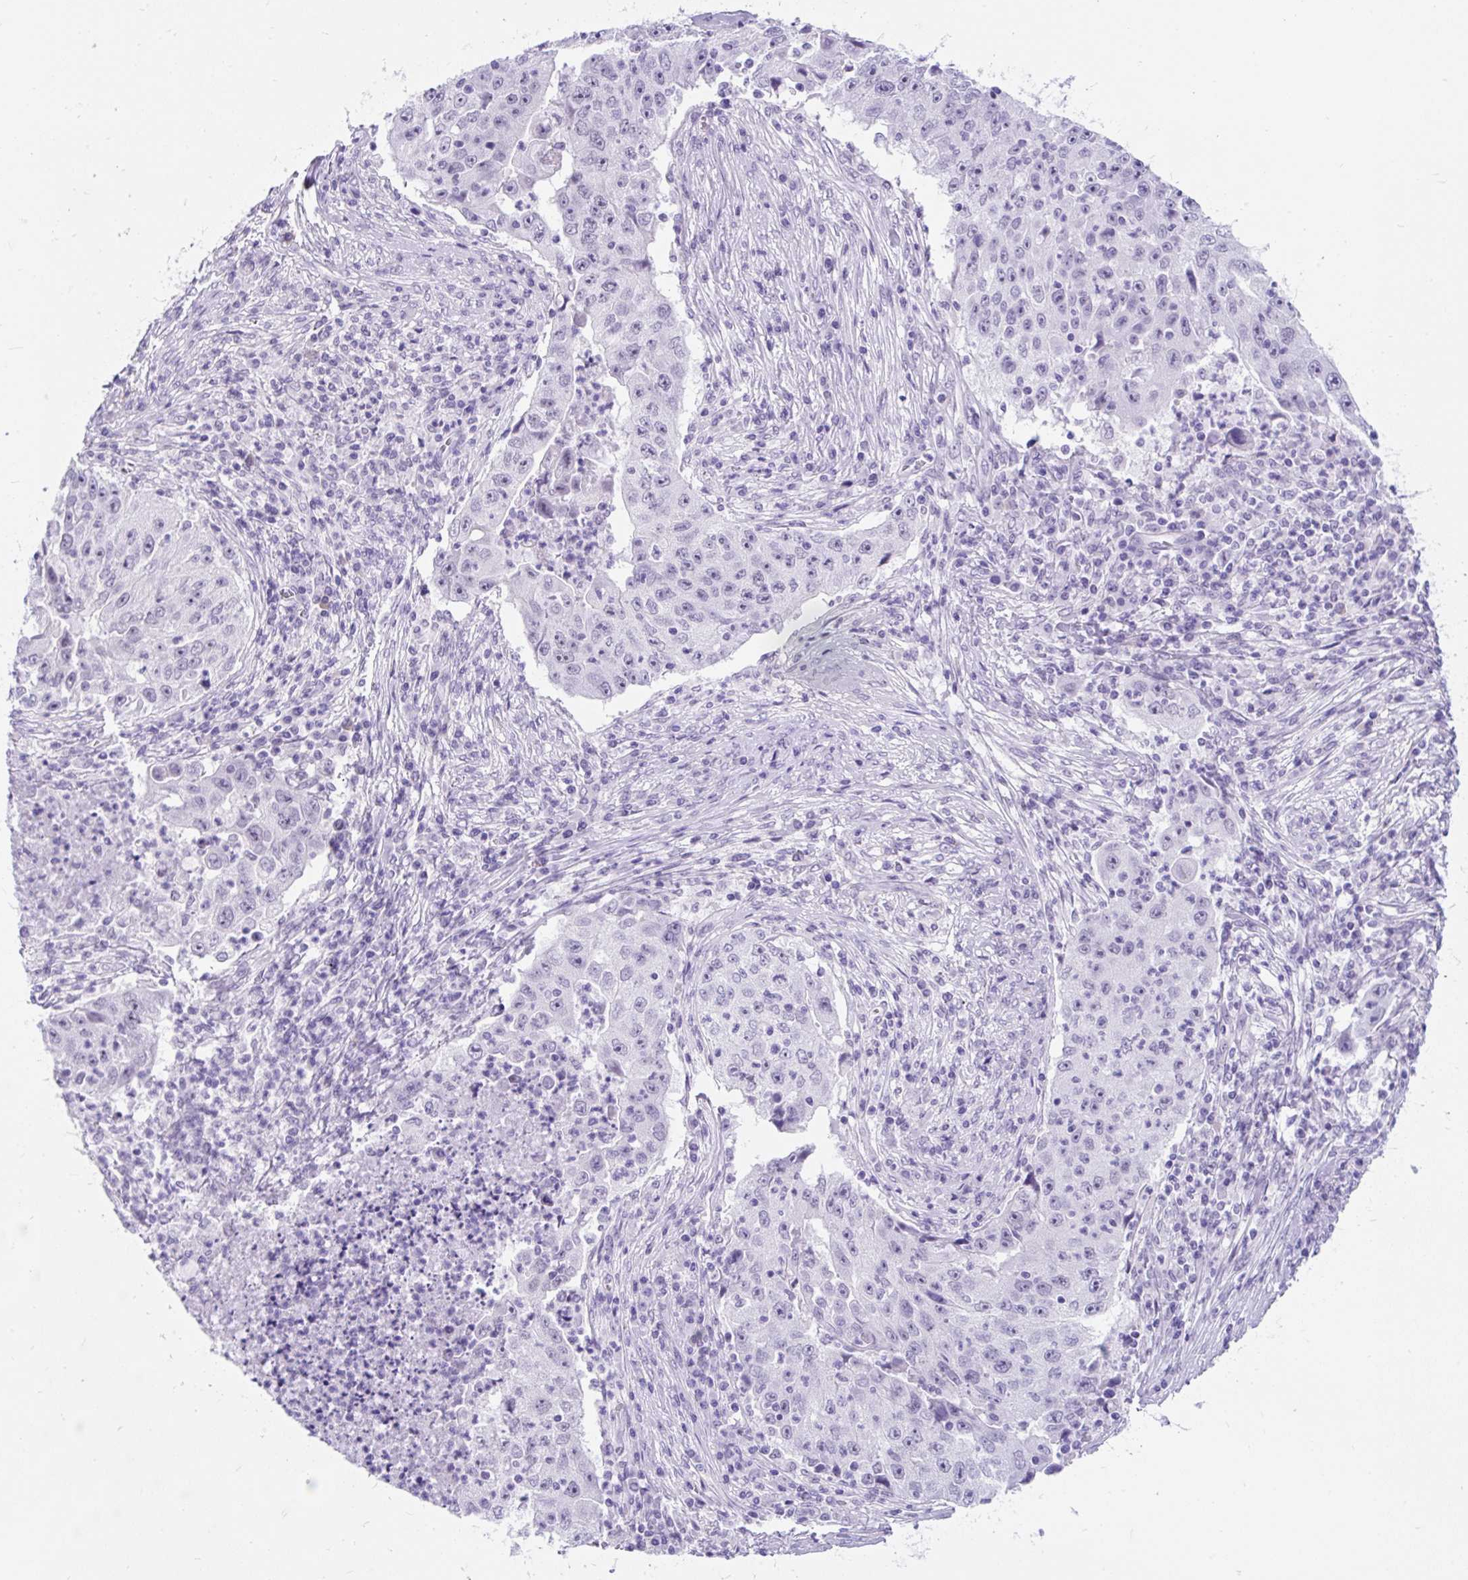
{"staining": {"intensity": "negative", "quantity": "none", "location": "none"}, "tissue": "lung cancer", "cell_type": "Tumor cells", "image_type": "cancer", "snomed": [{"axis": "morphology", "description": "Squamous cell carcinoma, NOS"}, {"axis": "topography", "description": "Lung"}], "caption": "Tumor cells show no significant protein positivity in lung cancer.", "gene": "SCGB1A1", "patient": {"sex": "male", "age": 64}}